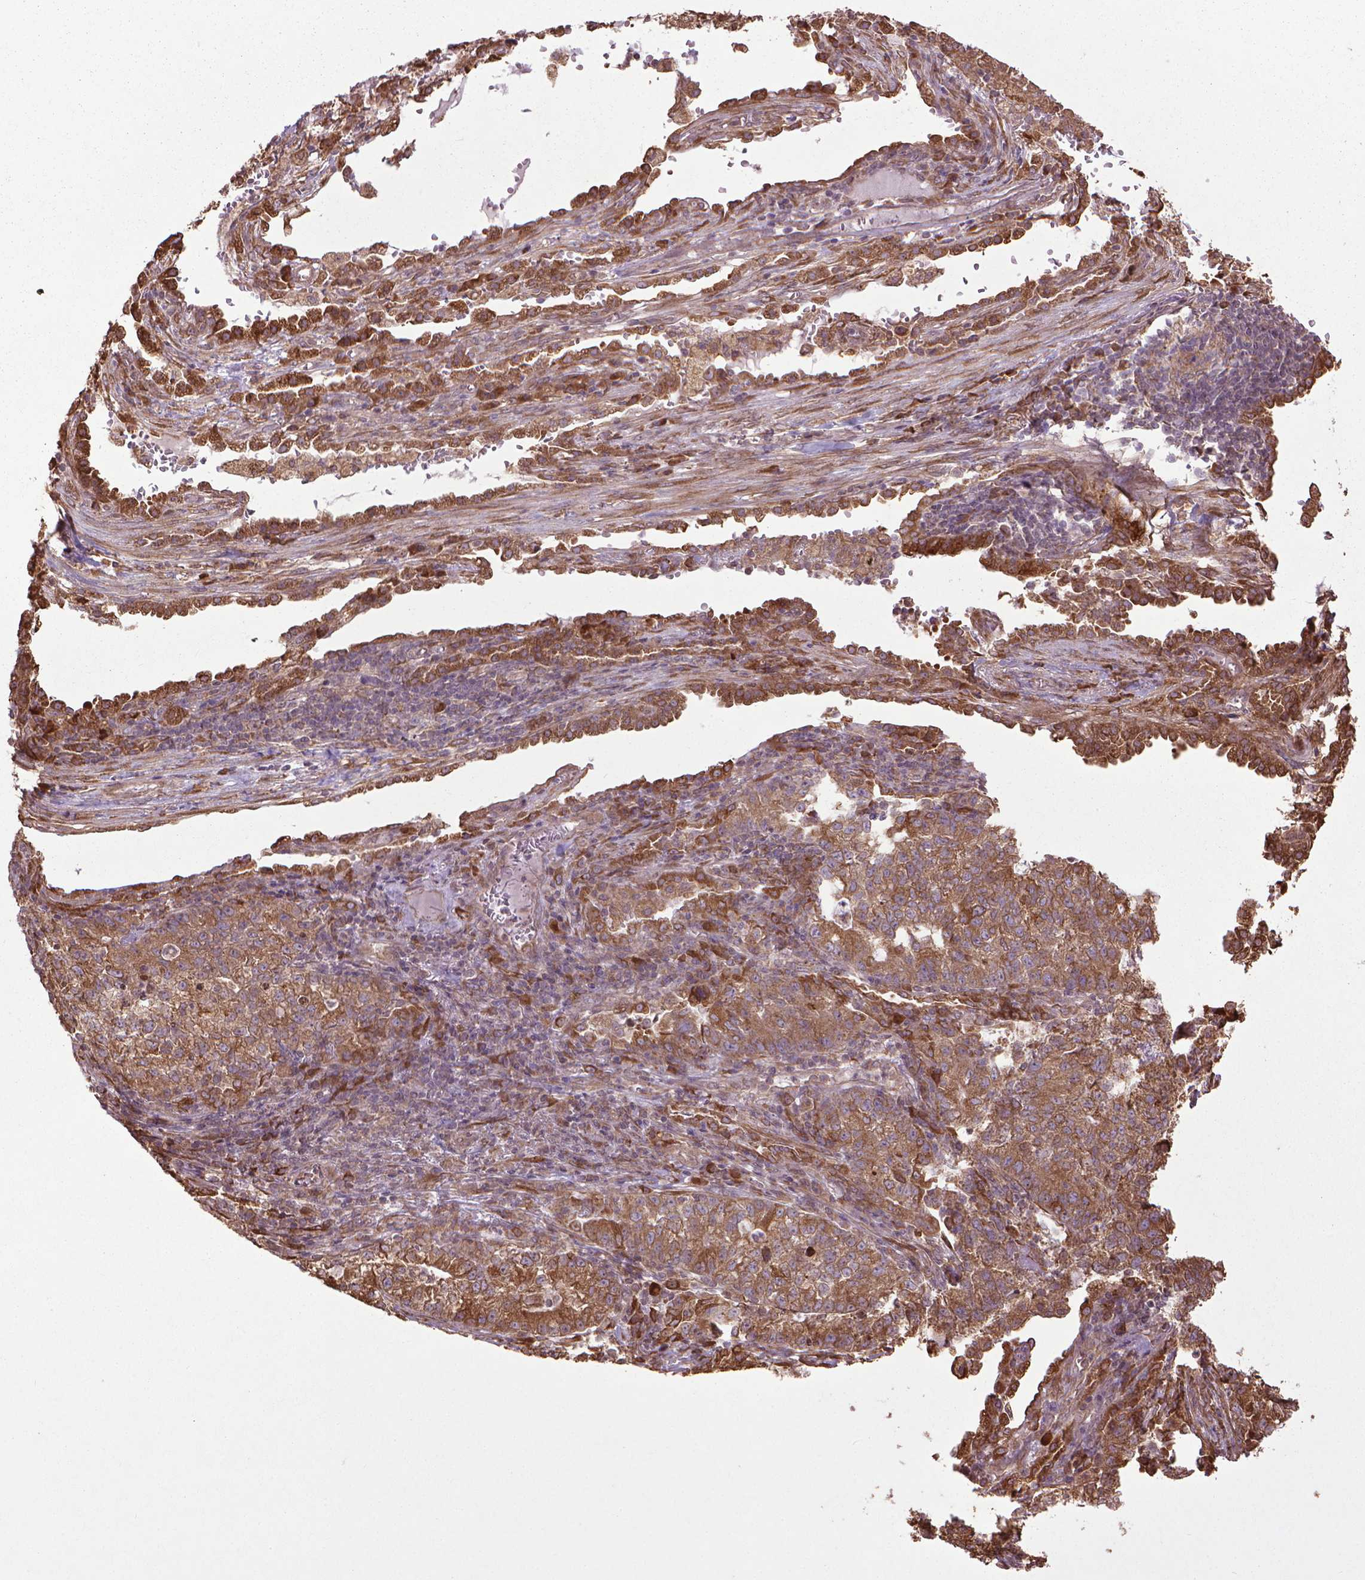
{"staining": {"intensity": "moderate", "quantity": ">75%", "location": "cytoplasmic/membranous"}, "tissue": "lung cancer", "cell_type": "Tumor cells", "image_type": "cancer", "snomed": [{"axis": "morphology", "description": "Adenocarcinoma, NOS"}, {"axis": "topography", "description": "Lung"}], "caption": "Protein expression analysis of adenocarcinoma (lung) demonstrates moderate cytoplasmic/membranous positivity in approximately >75% of tumor cells.", "gene": "GAS1", "patient": {"sex": "male", "age": 57}}